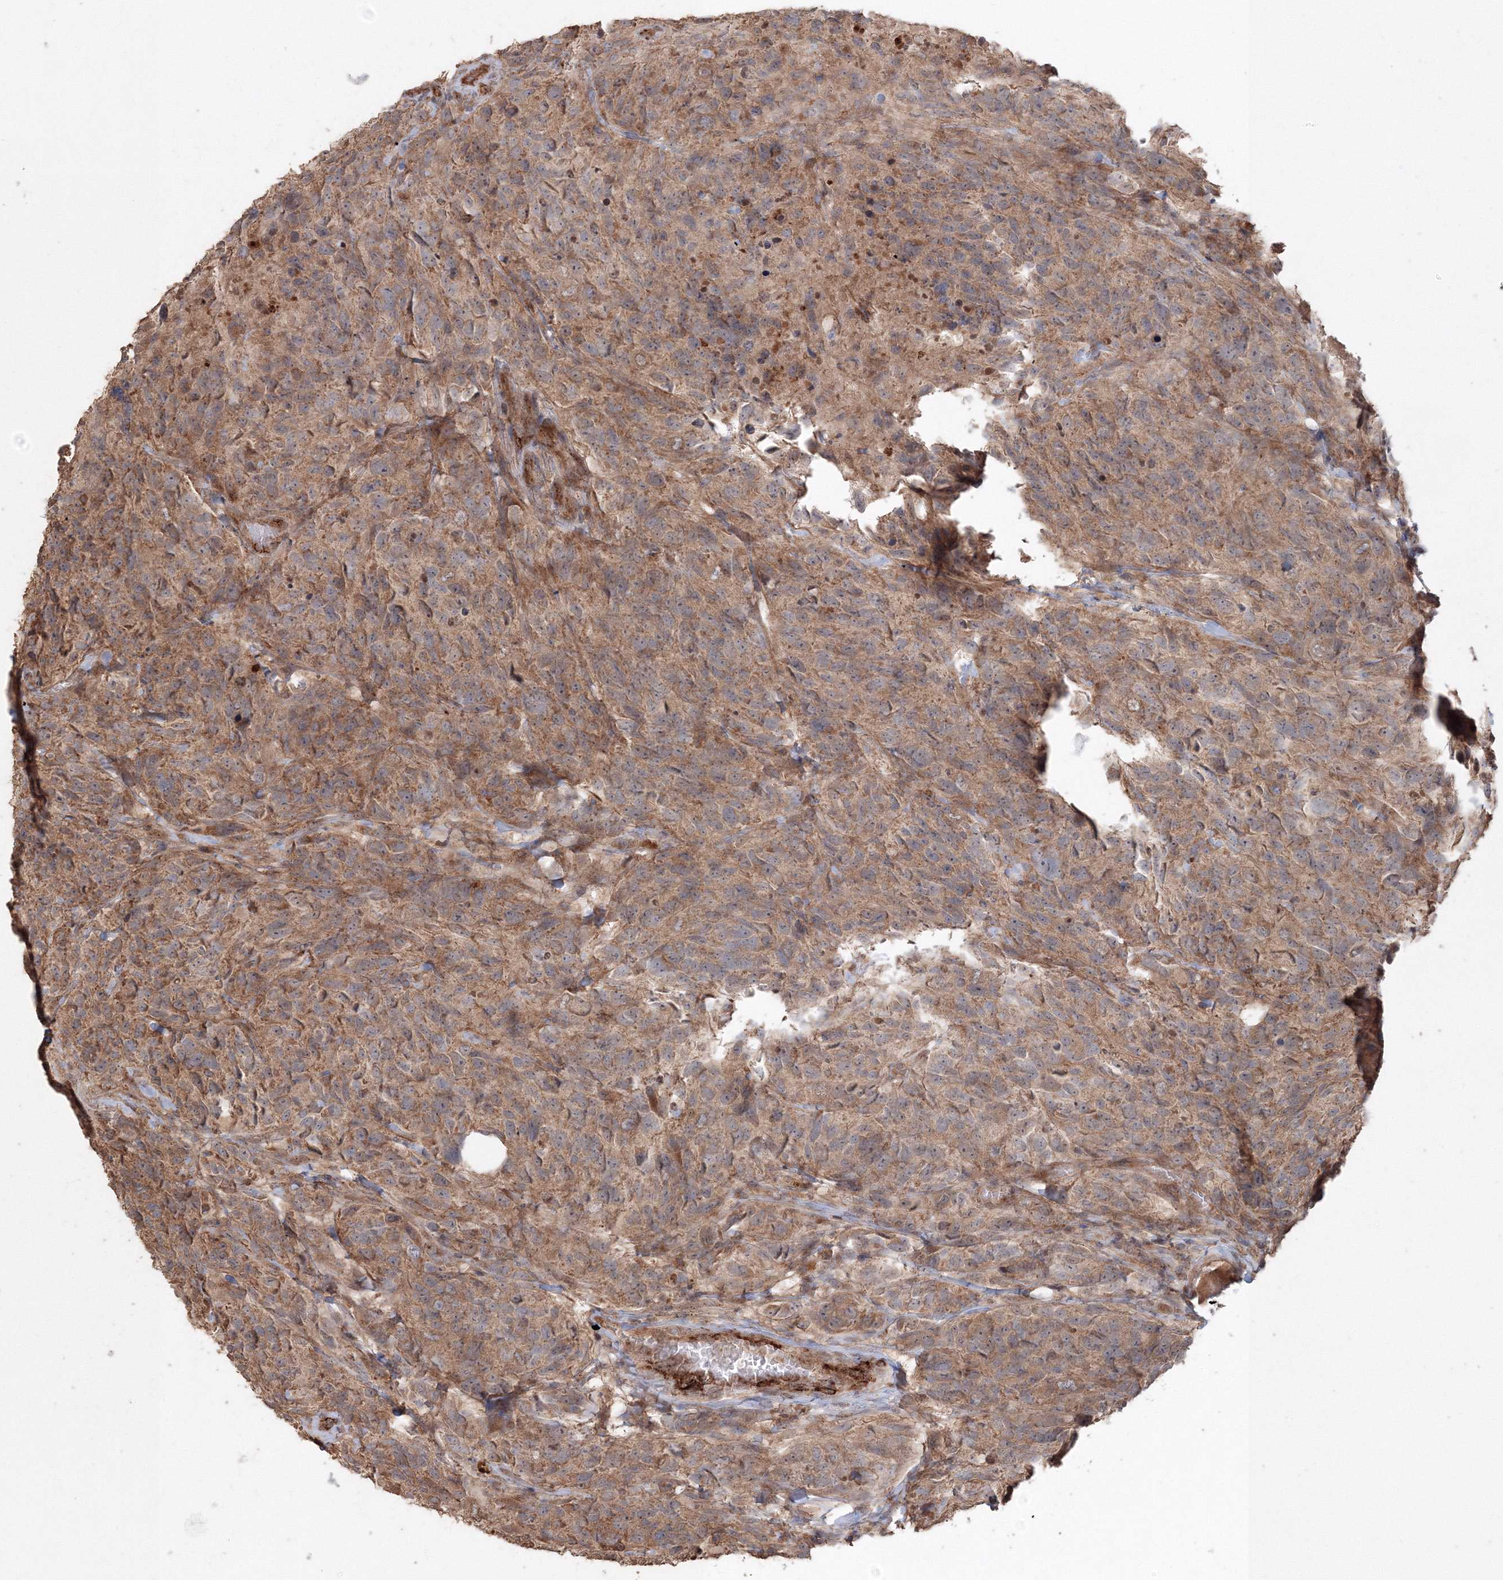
{"staining": {"intensity": "weak", "quantity": "25%-75%", "location": "cytoplasmic/membranous"}, "tissue": "glioma", "cell_type": "Tumor cells", "image_type": "cancer", "snomed": [{"axis": "morphology", "description": "Glioma, malignant, High grade"}, {"axis": "topography", "description": "Brain"}], "caption": "Glioma was stained to show a protein in brown. There is low levels of weak cytoplasmic/membranous staining in about 25%-75% of tumor cells.", "gene": "ANAPC16", "patient": {"sex": "male", "age": 69}}